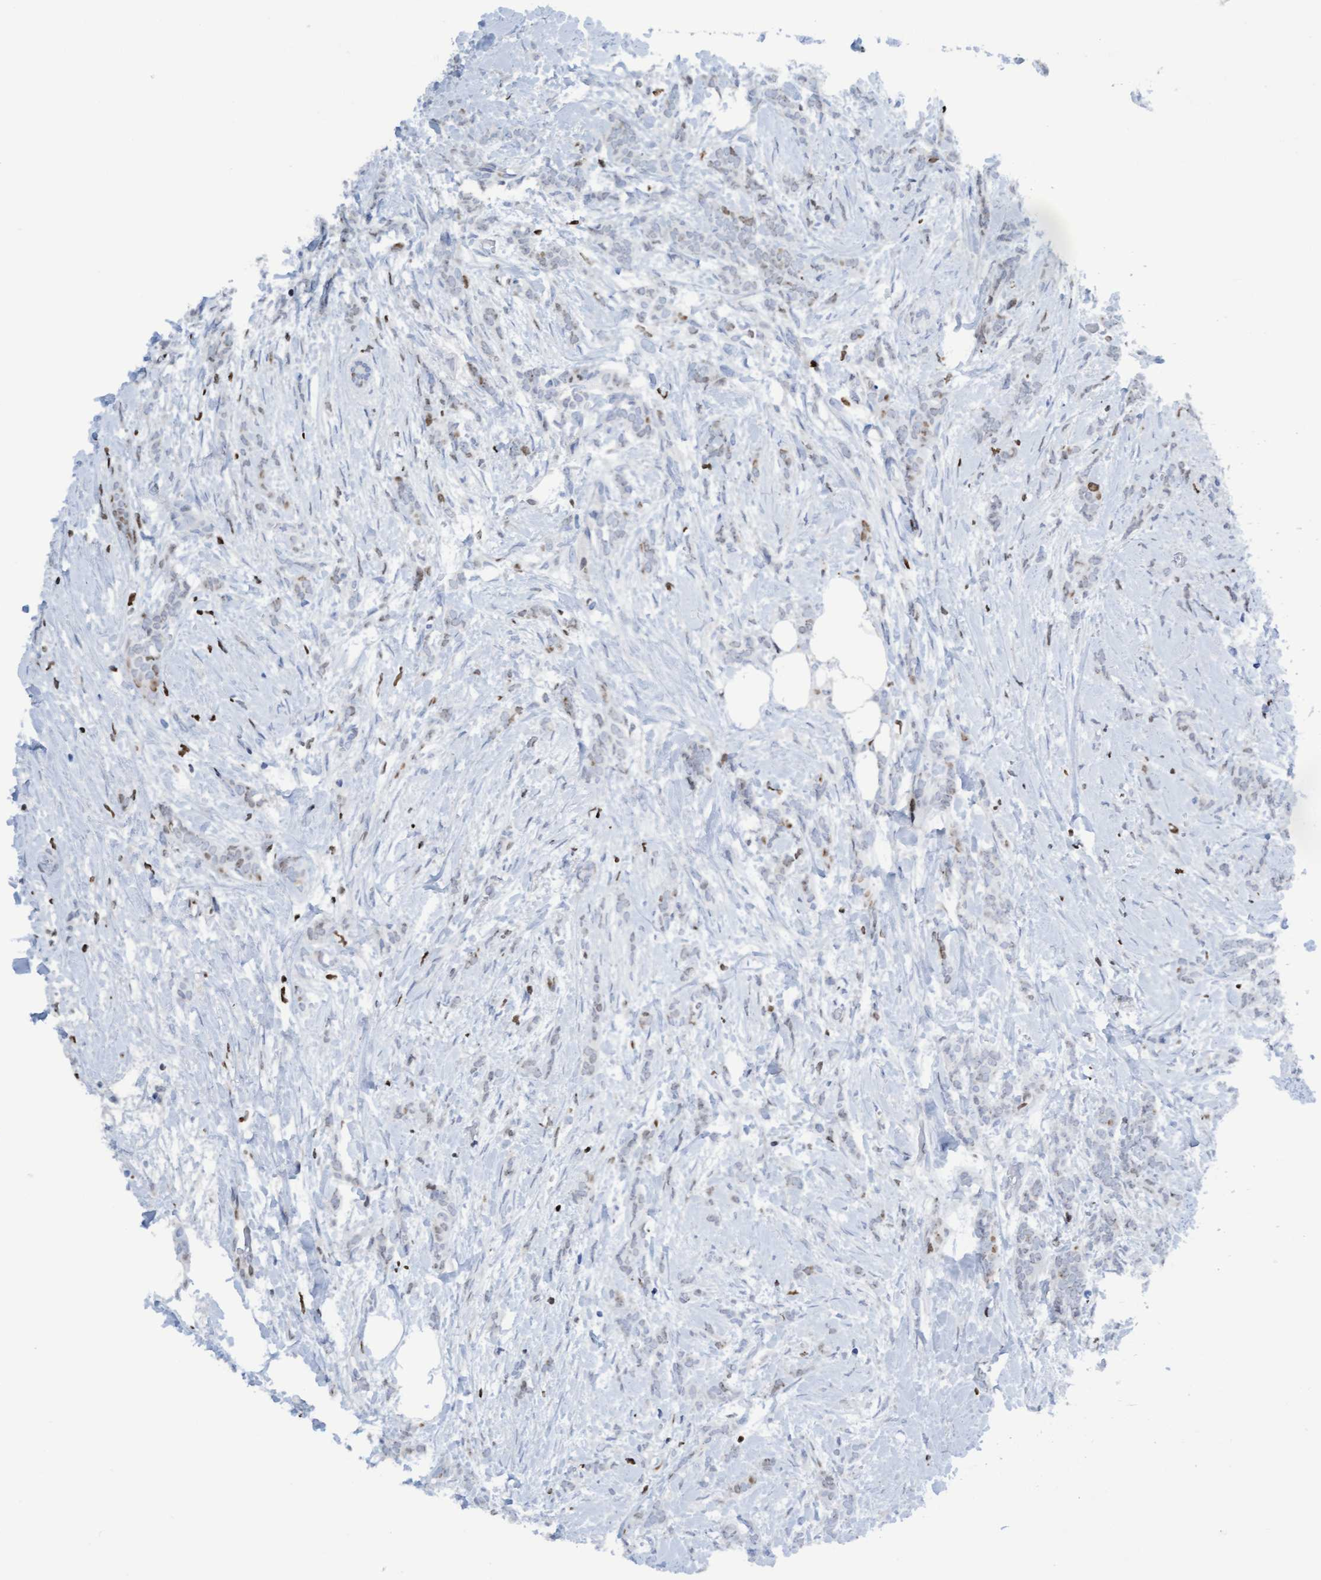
{"staining": {"intensity": "negative", "quantity": "none", "location": "none"}, "tissue": "breast cancer", "cell_type": "Tumor cells", "image_type": "cancer", "snomed": [{"axis": "morphology", "description": "Lobular carcinoma, in situ"}, {"axis": "morphology", "description": "Lobular carcinoma"}, {"axis": "topography", "description": "Breast"}], "caption": "Tumor cells are negative for protein expression in human lobular carcinoma (breast).", "gene": "CBX2", "patient": {"sex": "female", "age": 41}}